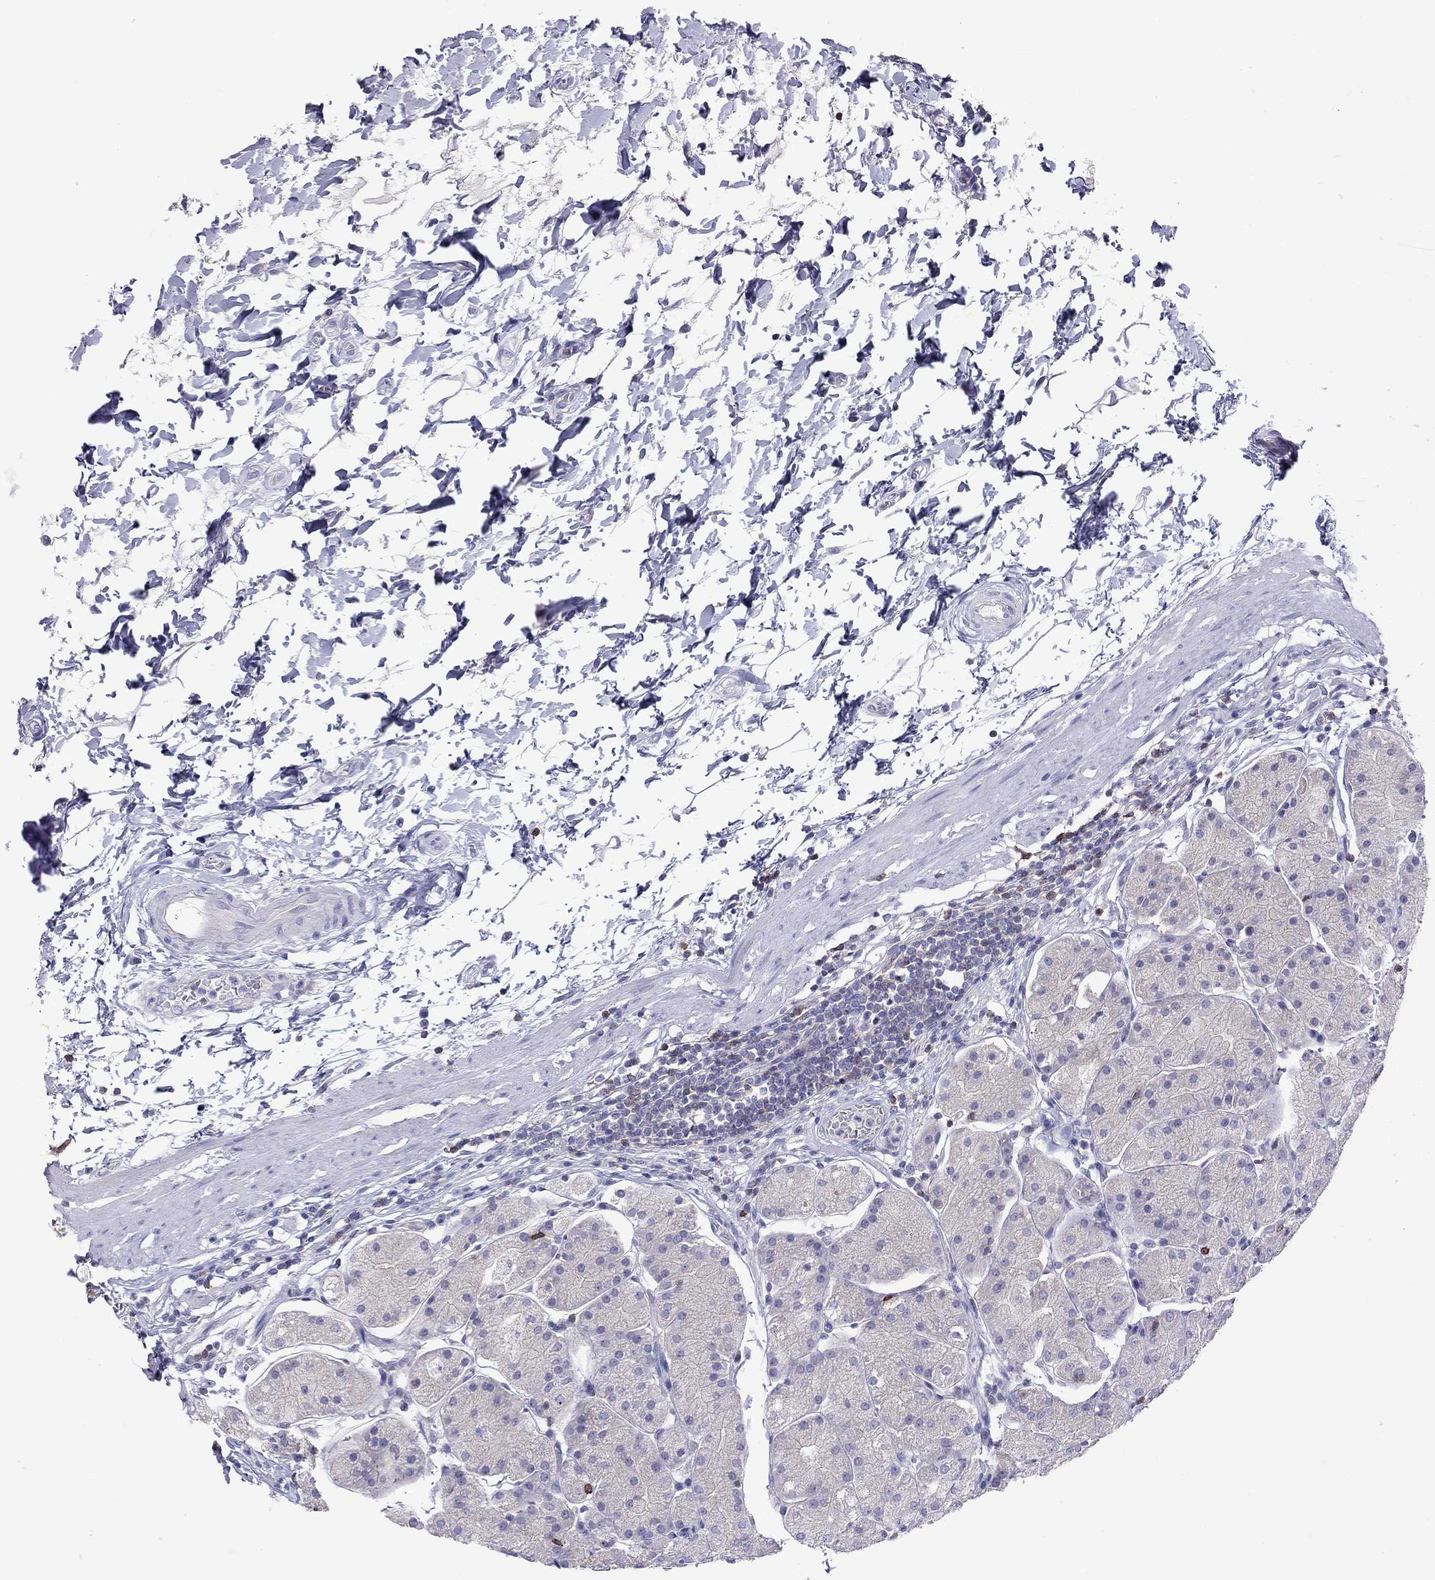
{"staining": {"intensity": "negative", "quantity": "none", "location": "none"}, "tissue": "stomach", "cell_type": "Glandular cells", "image_type": "normal", "snomed": [{"axis": "morphology", "description": "Normal tissue, NOS"}, {"axis": "topography", "description": "Stomach"}], "caption": "Glandular cells are negative for protein expression in normal human stomach. Nuclei are stained in blue.", "gene": "ENSG00000288637", "patient": {"sex": "male", "age": 54}}